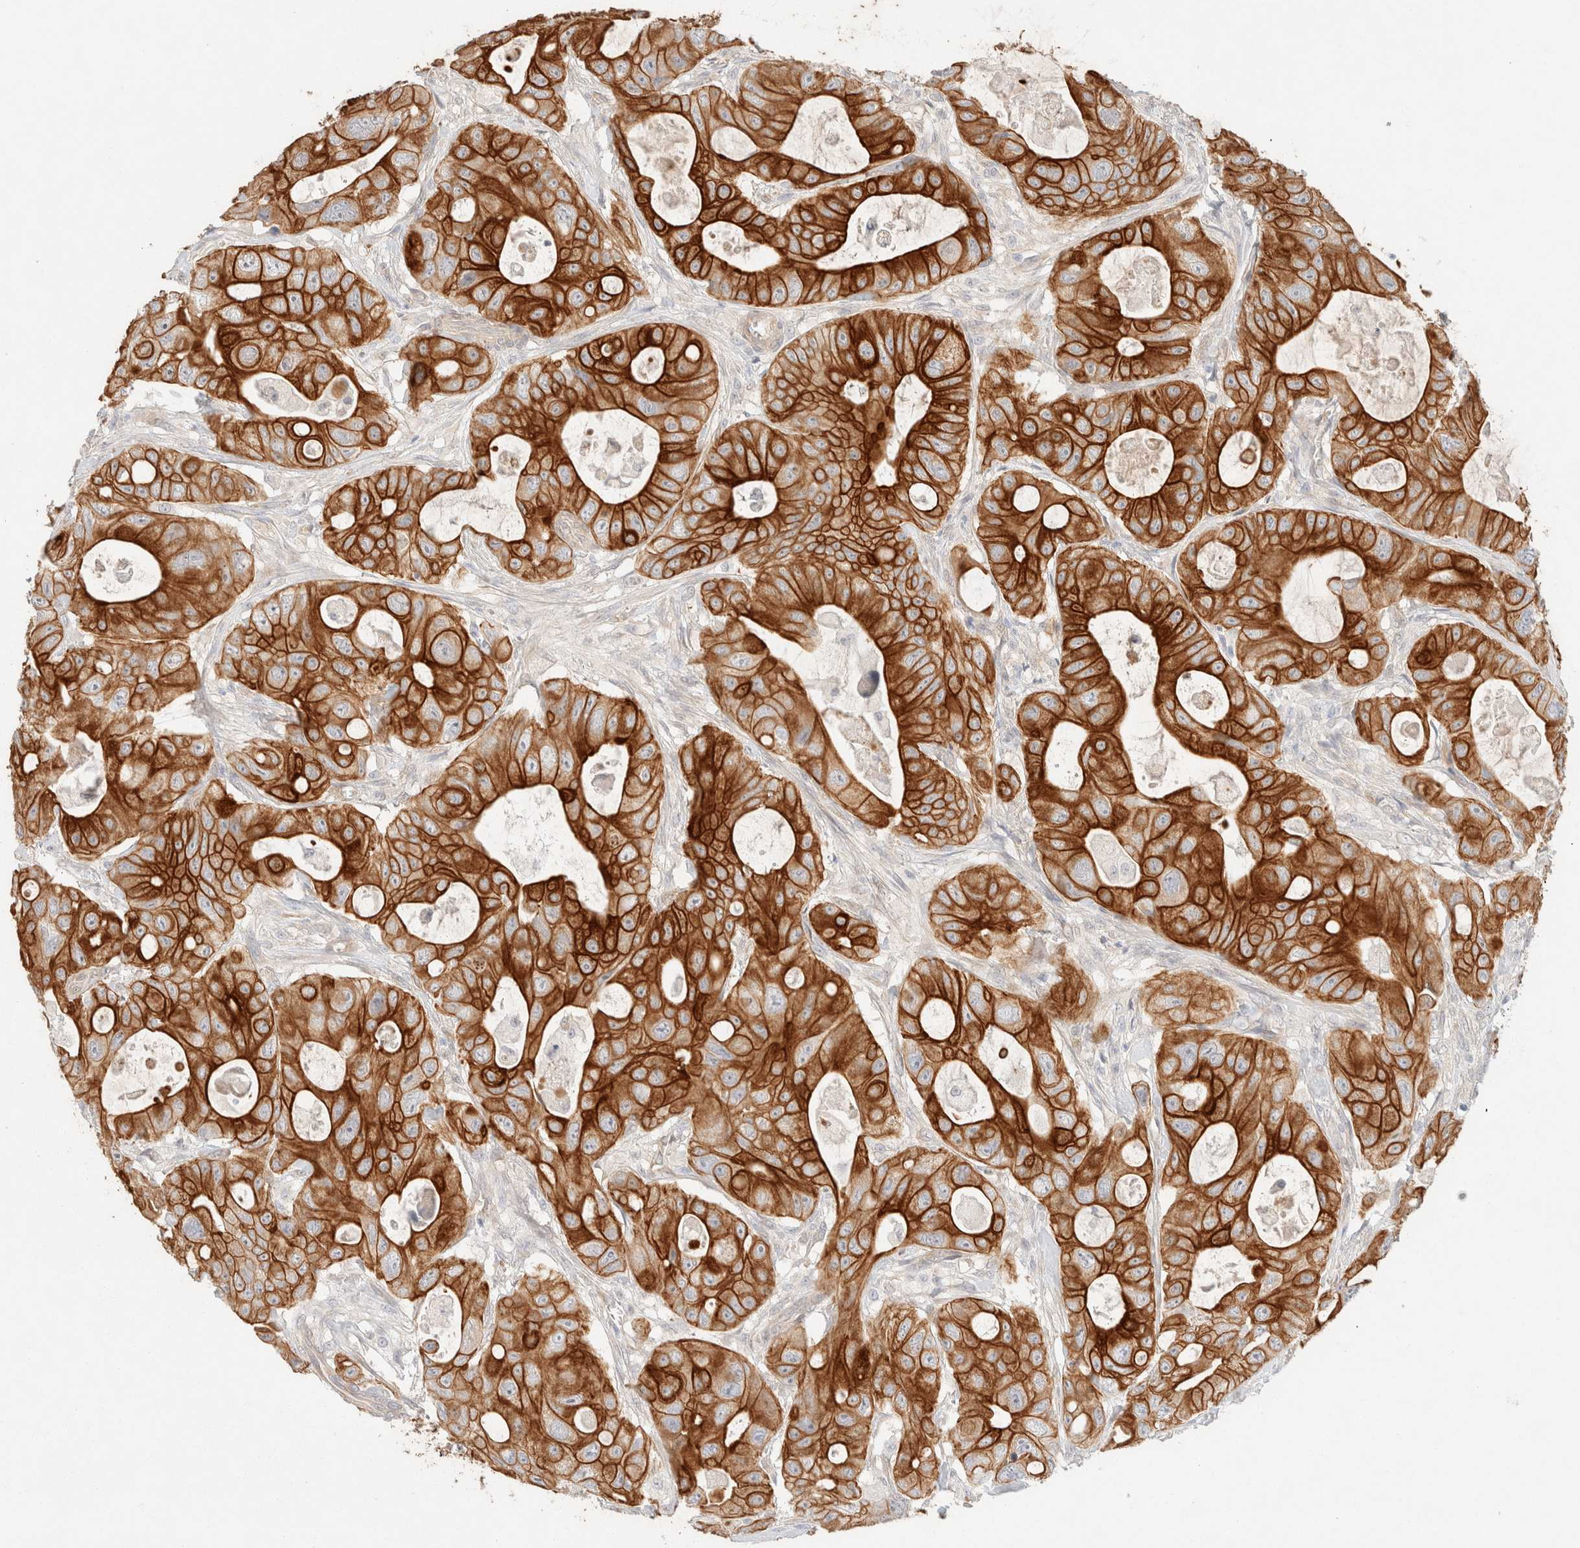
{"staining": {"intensity": "strong", "quantity": ">75%", "location": "cytoplasmic/membranous"}, "tissue": "colorectal cancer", "cell_type": "Tumor cells", "image_type": "cancer", "snomed": [{"axis": "morphology", "description": "Adenocarcinoma, NOS"}, {"axis": "topography", "description": "Colon"}], "caption": "Colorectal cancer (adenocarcinoma) stained with a brown dye shows strong cytoplasmic/membranous positive staining in about >75% of tumor cells.", "gene": "CSNK1E", "patient": {"sex": "female", "age": 46}}